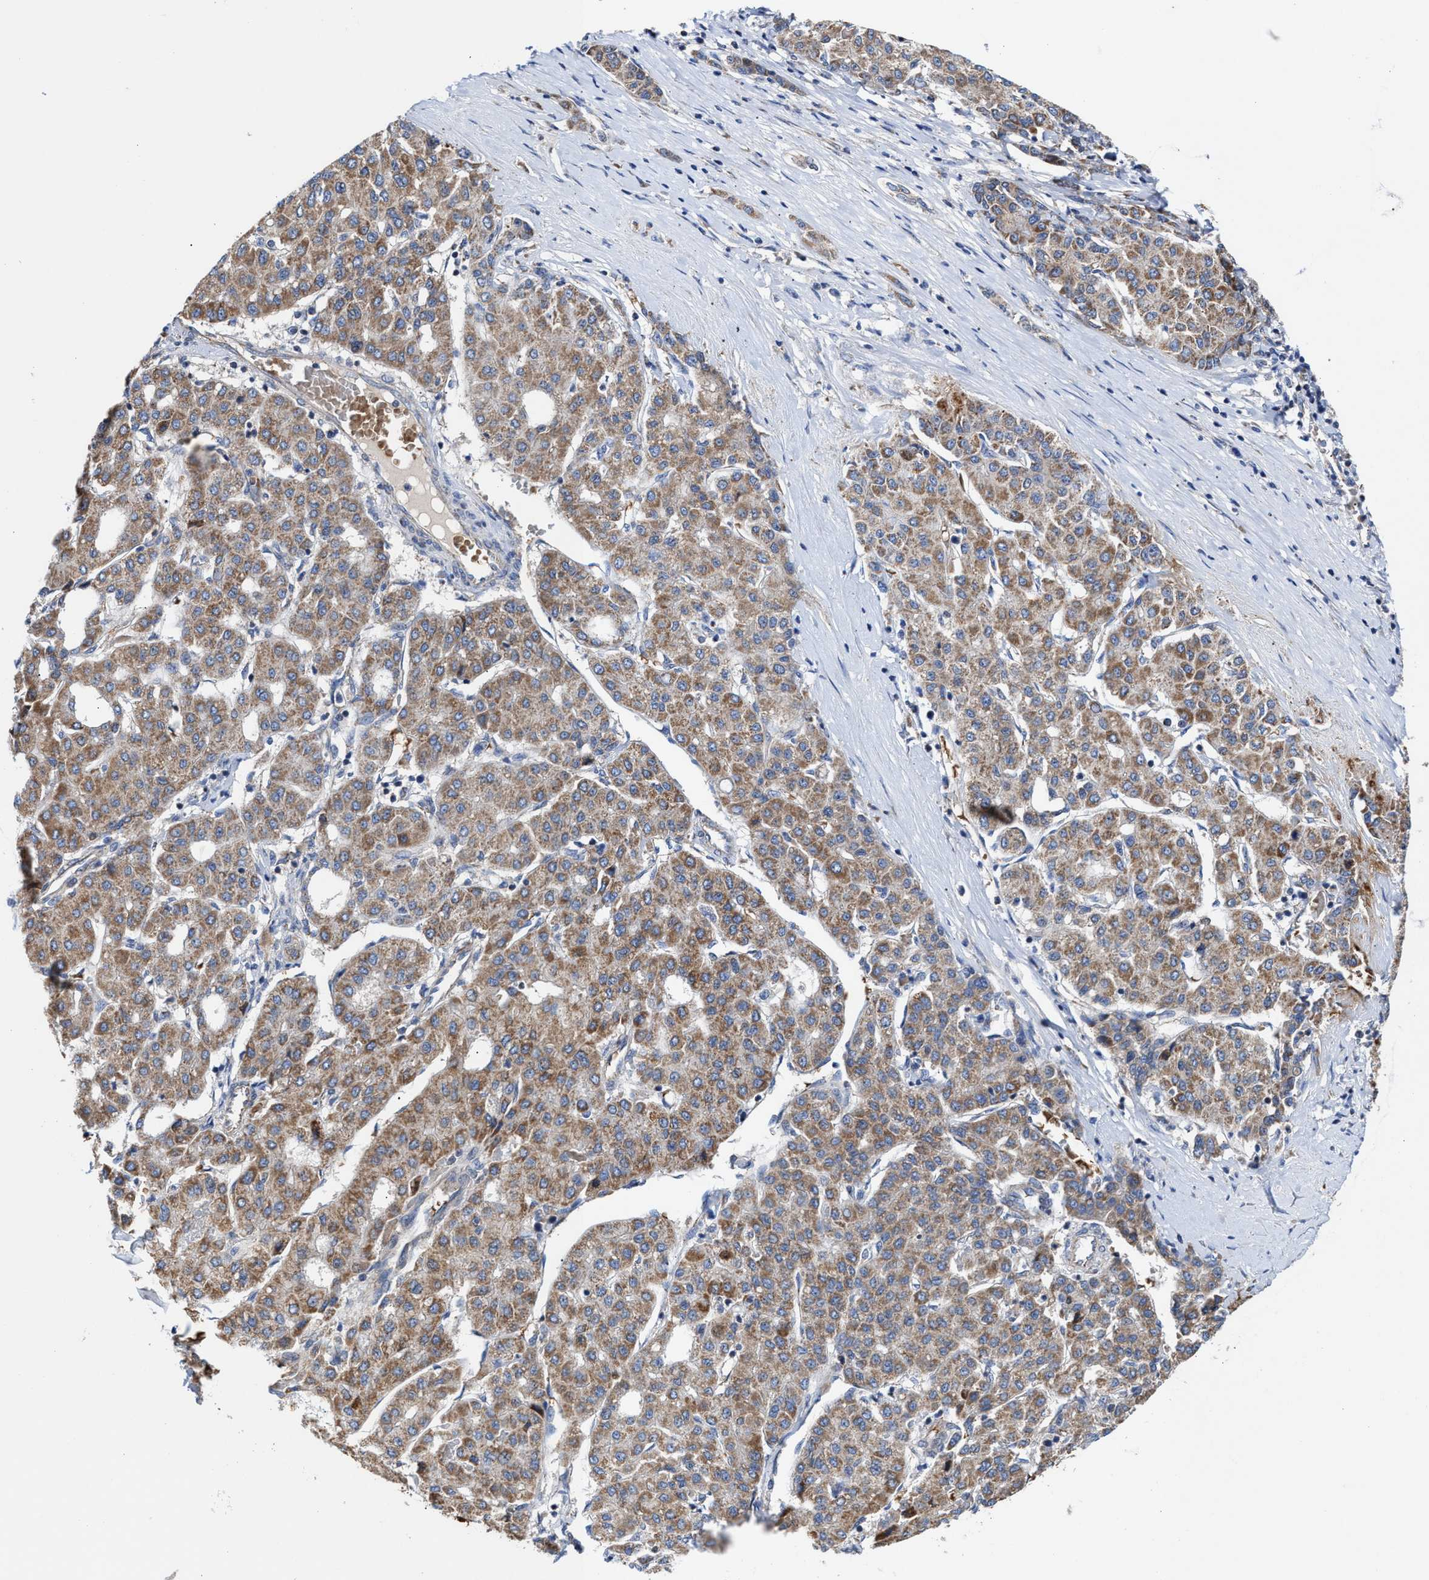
{"staining": {"intensity": "moderate", "quantity": ">75%", "location": "cytoplasmic/membranous"}, "tissue": "liver cancer", "cell_type": "Tumor cells", "image_type": "cancer", "snomed": [{"axis": "morphology", "description": "Carcinoma, Hepatocellular, NOS"}, {"axis": "topography", "description": "Liver"}], "caption": "Immunohistochemical staining of liver cancer (hepatocellular carcinoma) displays moderate cytoplasmic/membranous protein positivity in approximately >75% of tumor cells.", "gene": "MECR", "patient": {"sex": "male", "age": 65}}